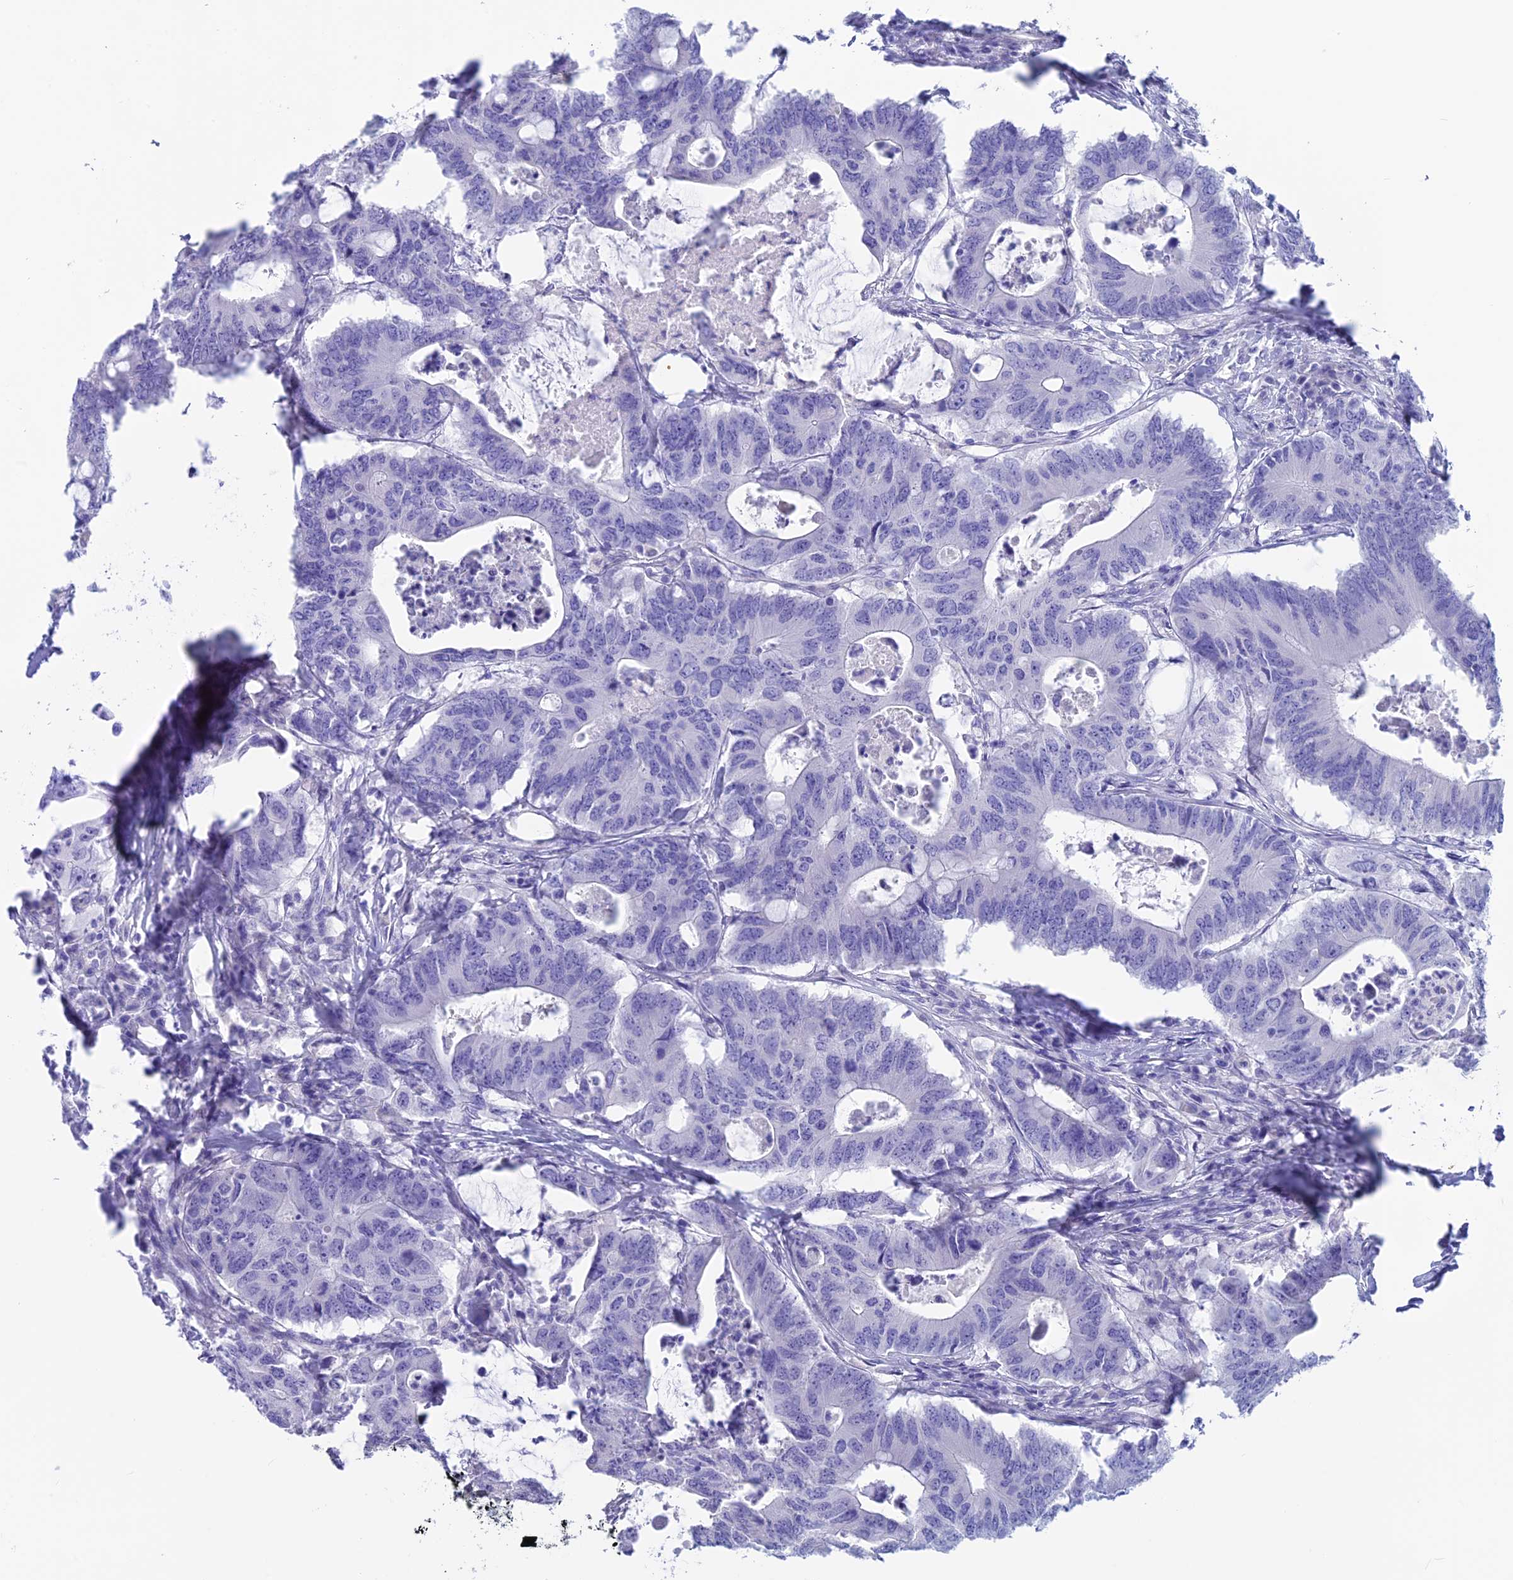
{"staining": {"intensity": "negative", "quantity": "none", "location": "none"}, "tissue": "colorectal cancer", "cell_type": "Tumor cells", "image_type": "cancer", "snomed": [{"axis": "morphology", "description": "Adenocarcinoma, NOS"}, {"axis": "topography", "description": "Colon"}], "caption": "This photomicrograph is of colorectal cancer (adenocarcinoma) stained with immunohistochemistry to label a protein in brown with the nuclei are counter-stained blue. There is no staining in tumor cells.", "gene": "GNGT2", "patient": {"sex": "male", "age": 71}}